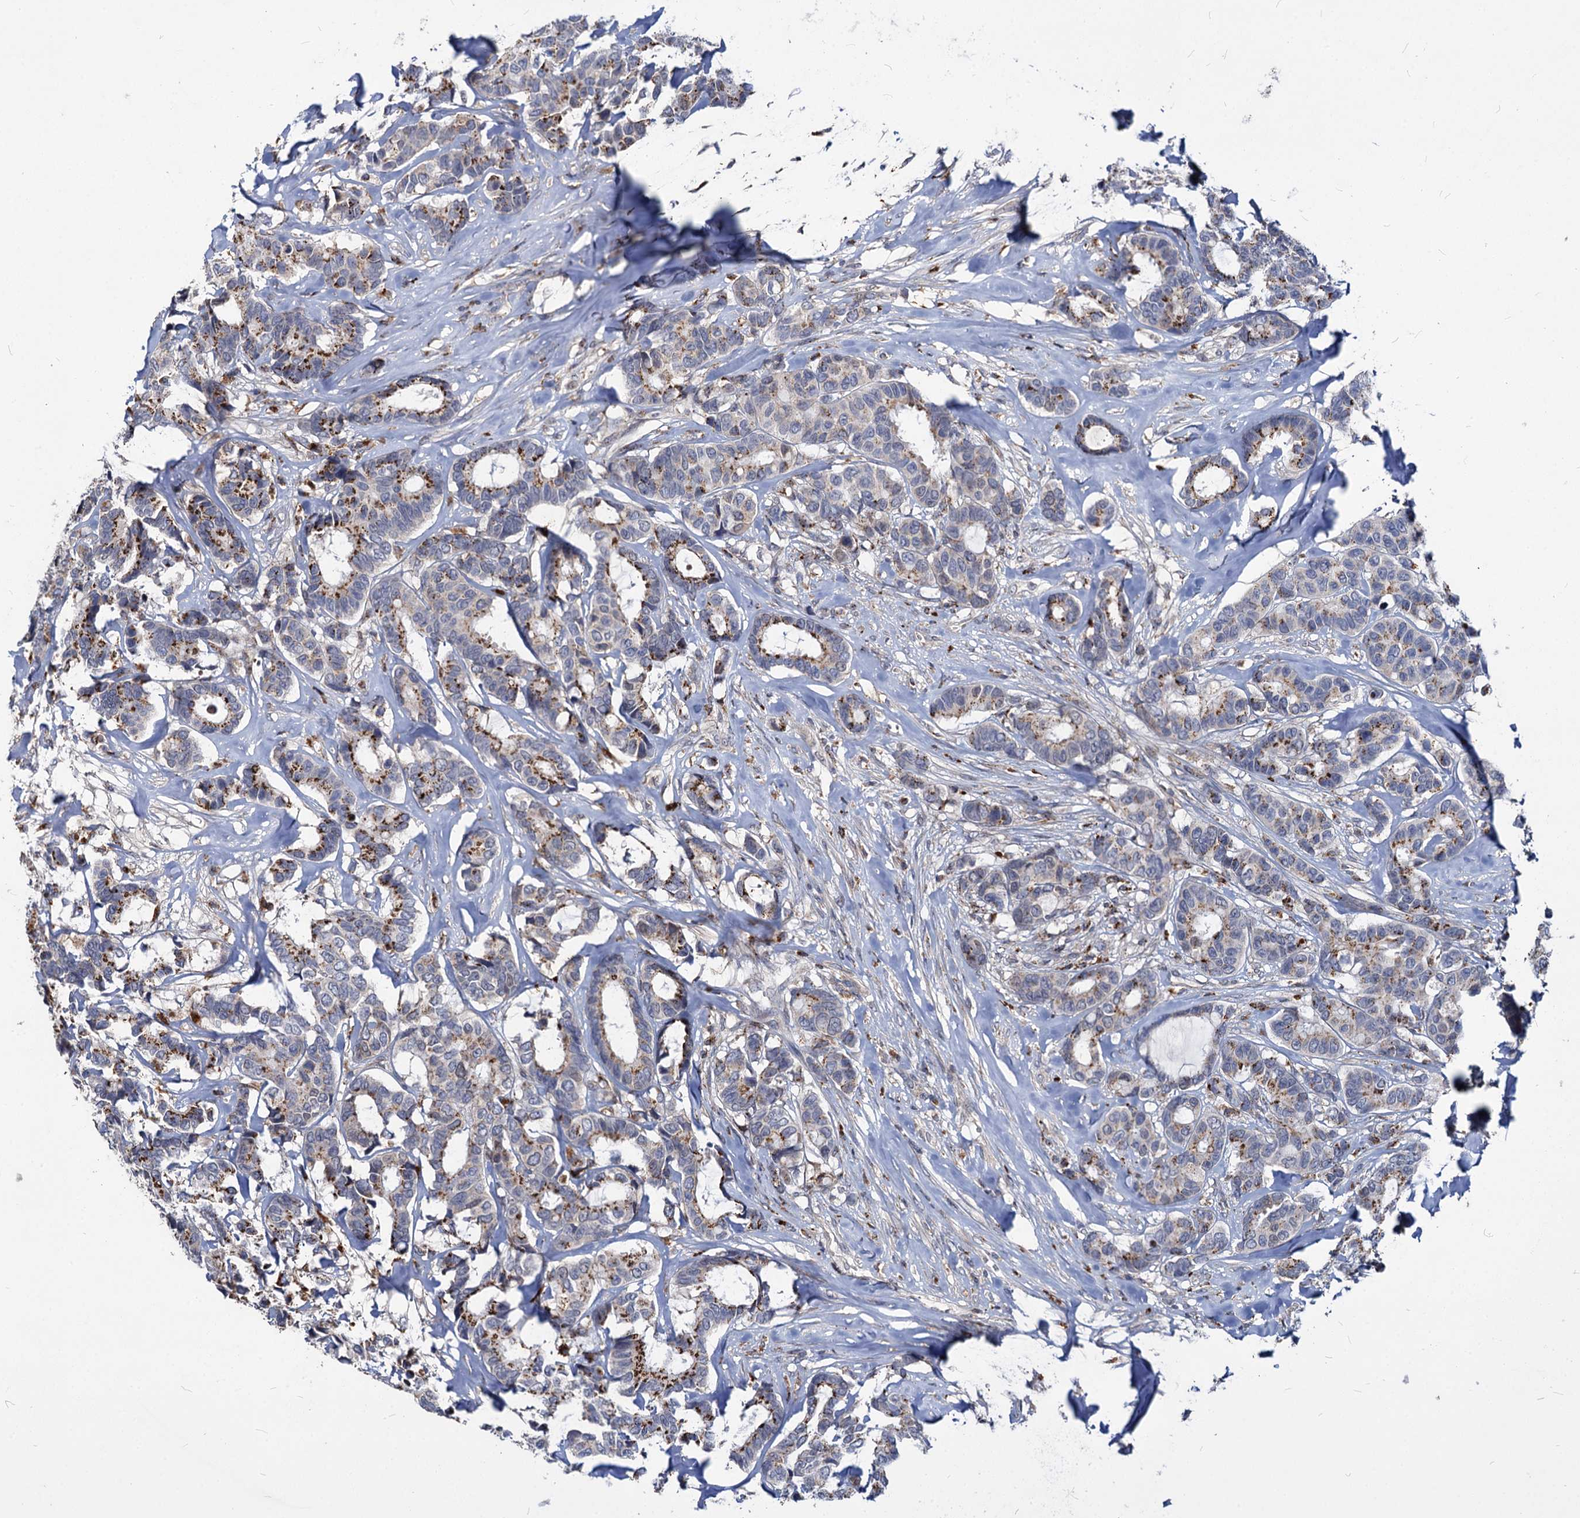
{"staining": {"intensity": "moderate", "quantity": "<25%", "location": "cytoplasmic/membranous"}, "tissue": "breast cancer", "cell_type": "Tumor cells", "image_type": "cancer", "snomed": [{"axis": "morphology", "description": "Duct carcinoma"}, {"axis": "topography", "description": "Breast"}], "caption": "Infiltrating ductal carcinoma (breast) tissue shows moderate cytoplasmic/membranous staining in approximately <25% of tumor cells (brown staining indicates protein expression, while blue staining denotes nuclei).", "gene": "C11orf86", "patient": {"sex": "female", "age": 87}}